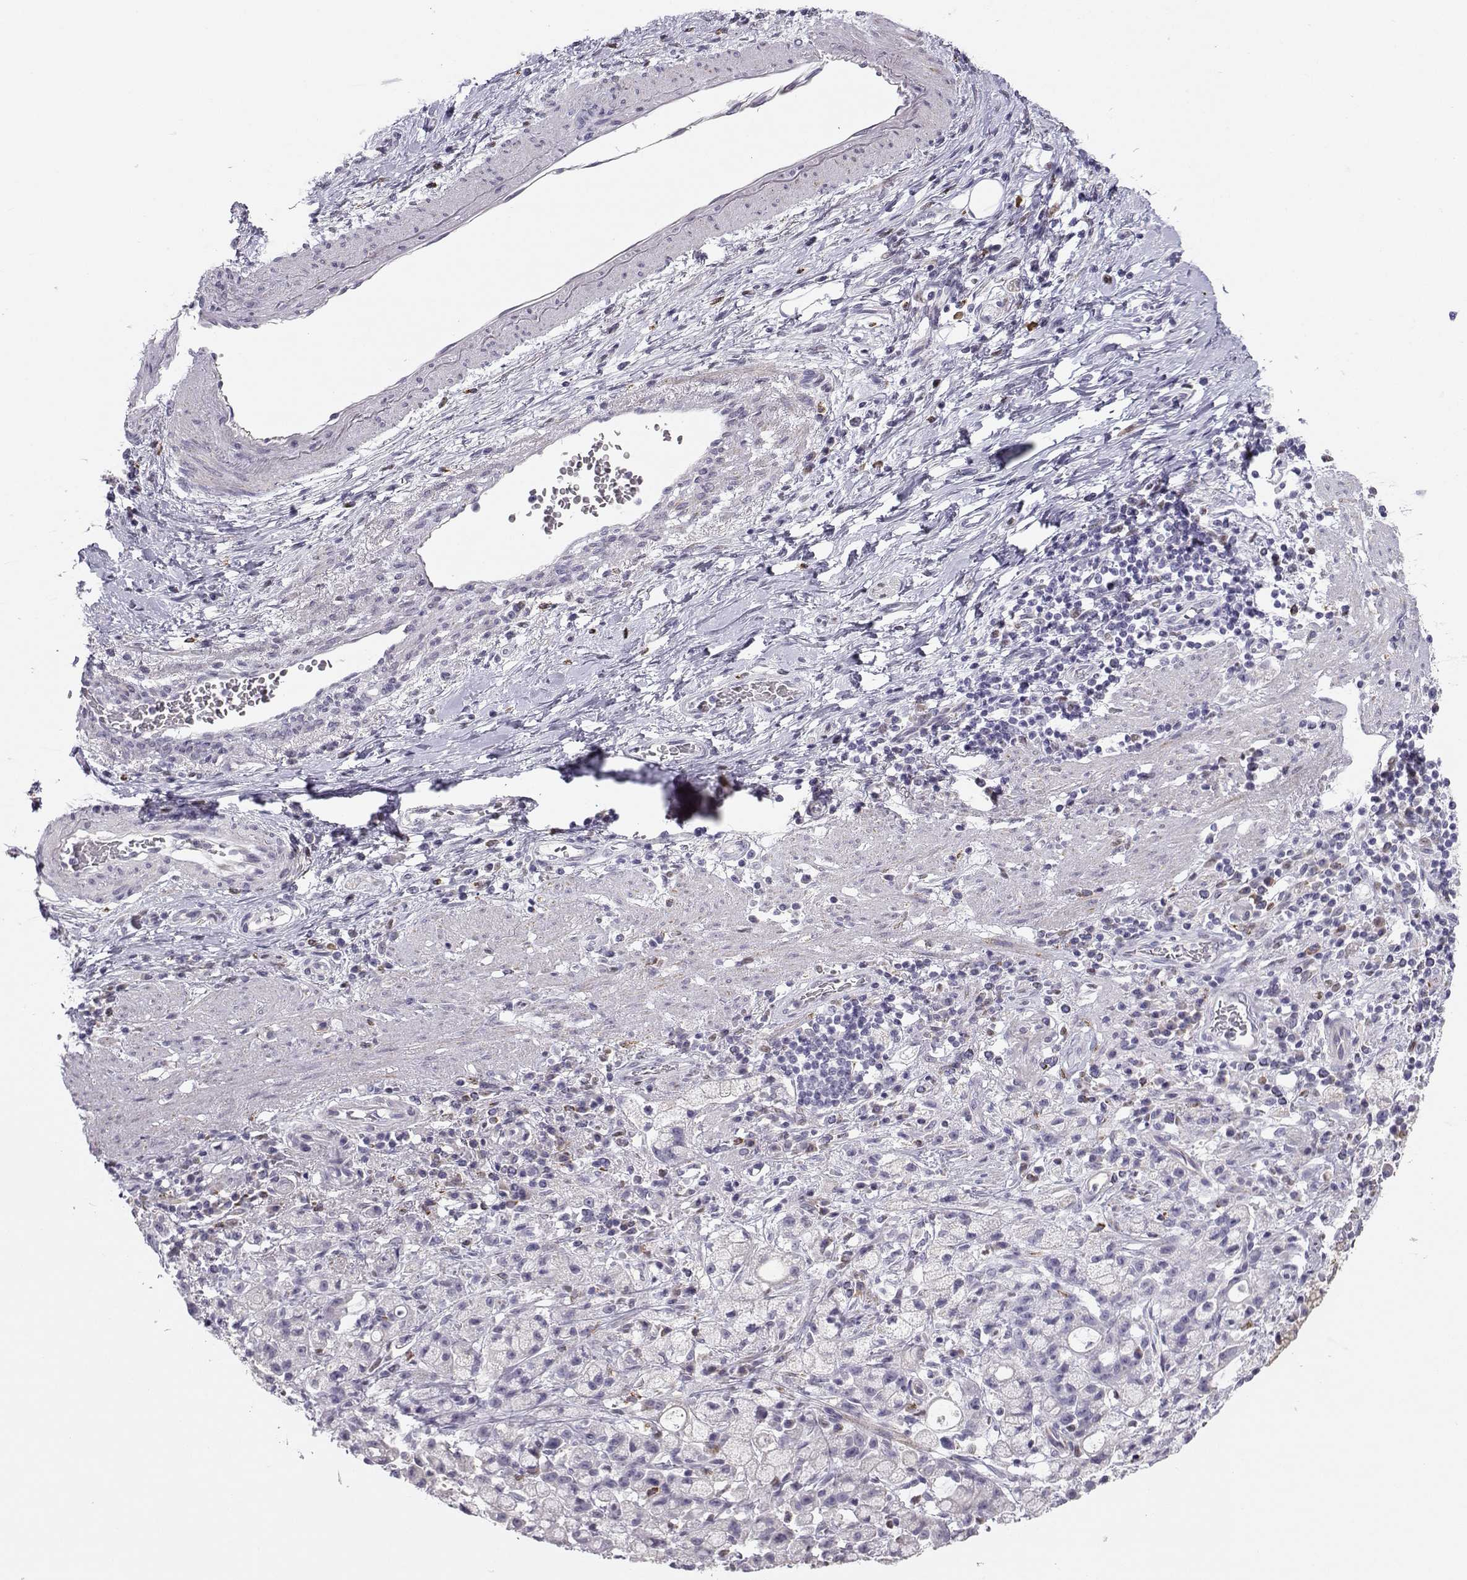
{"staining": {"intensity": "negative", "quantity": "none", "location": "none"}, "tissue": "stomach cancer", "cell_type": "Tumor cells", "image_type": "cancer", "snomed": [{"axis": "morphology", "description": "Adenocarcinoma, NOS"}, {"axis": "topography", "description": "Stomach"}], "caption": "Tumor cells show no significant protein expression in stomach cancer (adenocarcinoma). Nuclei are stained in blue.", "gene": "DCLK3", "patient": {"sex": "male", "age": 58}}